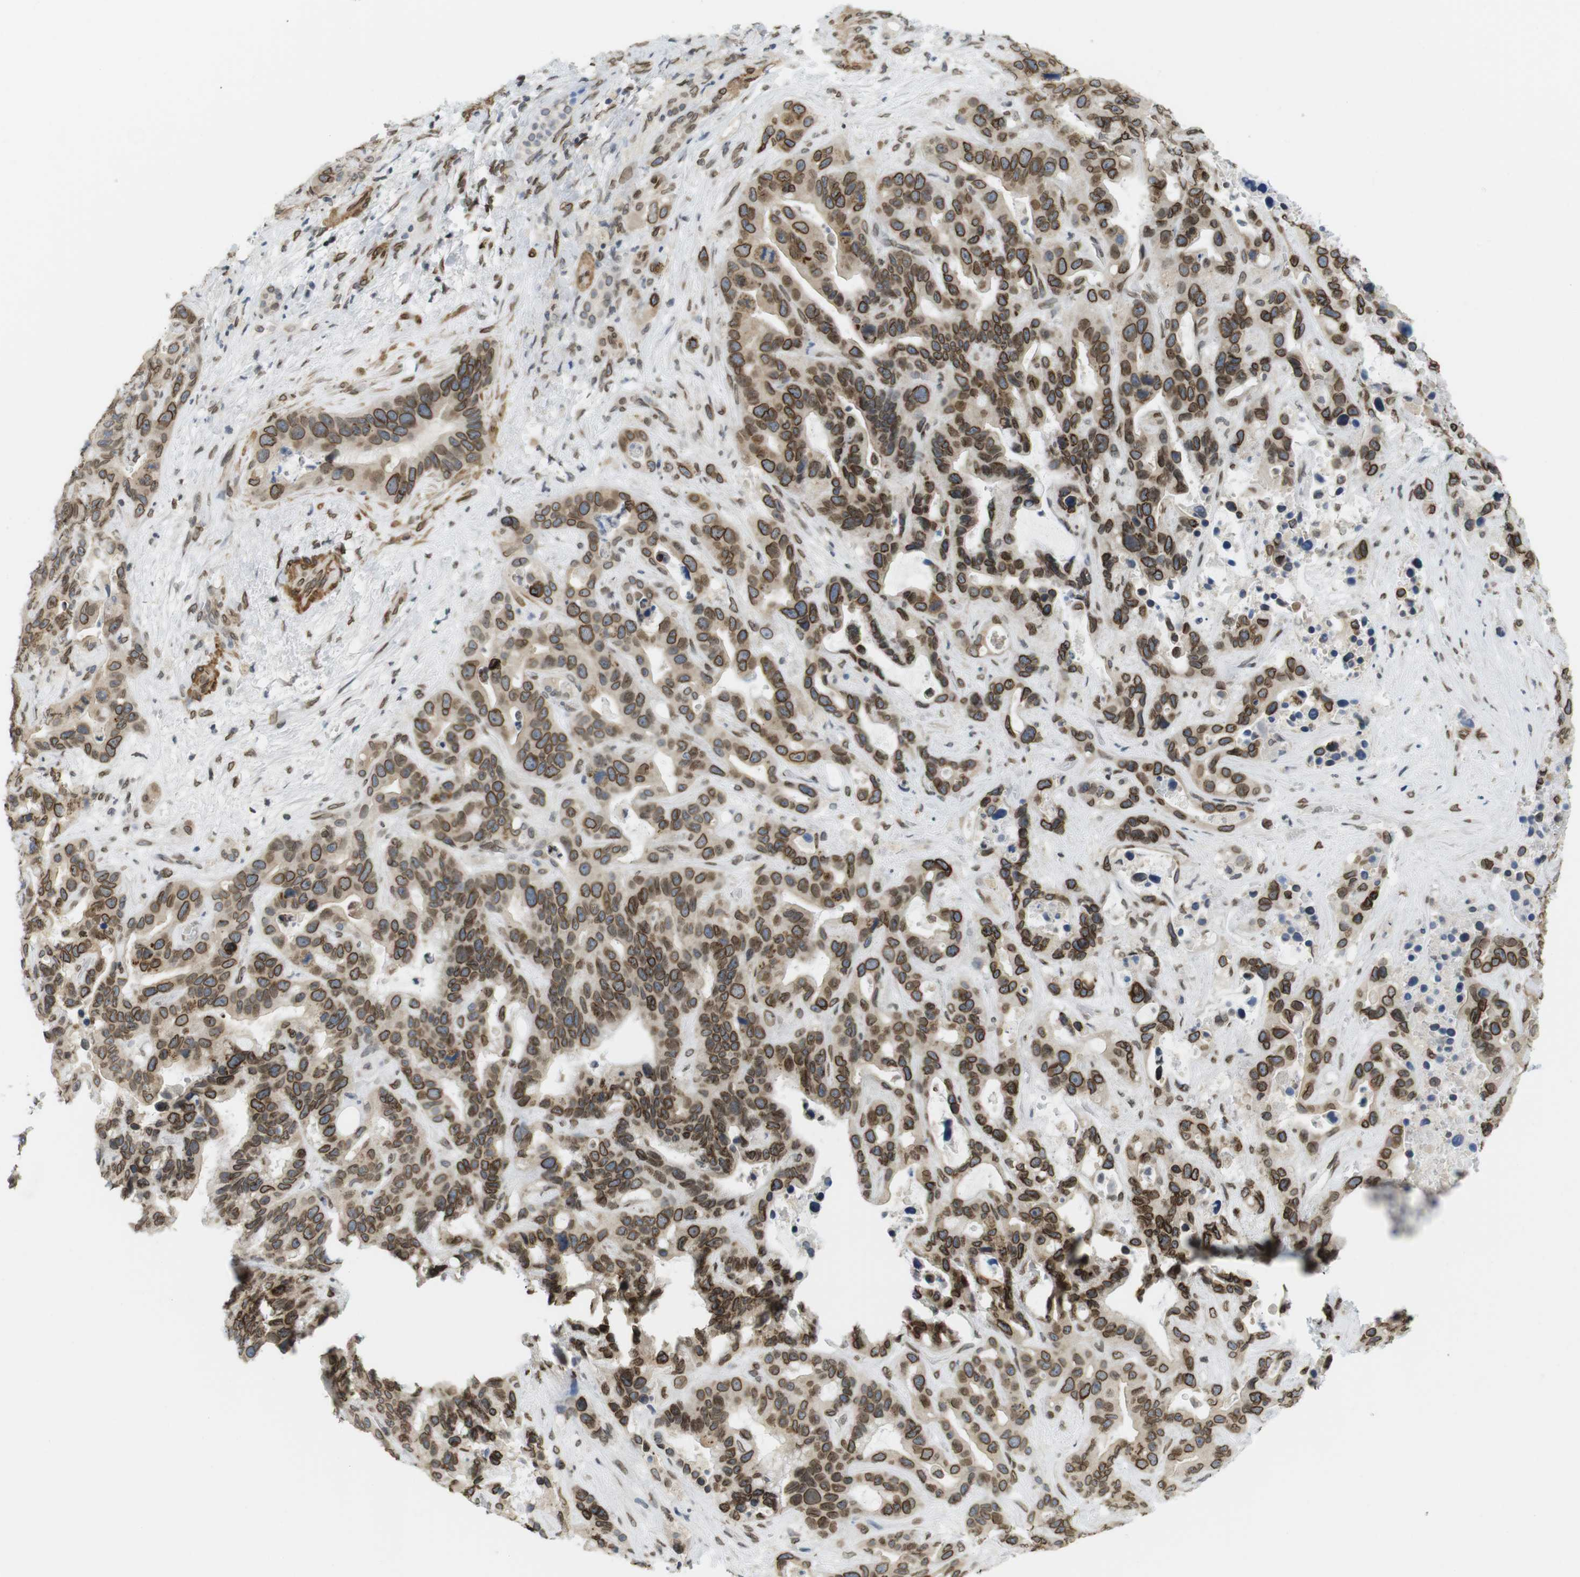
{"staining": {"intensity": "strong", "quantity": ">75%", "location": "cytoplasmic/membranous,nuclear"}, "tissue": "liver cancer", "cell_type": "Tumor cells", "image_type": "cancer", "snomed": [{"axis": "morphology", "description": "Cholangiocarcinoma"}, {"axis": "topography", "description": "Liver"}], "caption": "Immunohistochemical staining of liver cancer exhibits high levels of strong cytoplasmic/membranous and nuclear positivity in approximately >75% of tumor cells. (Stains: DAB in brown, nuclei in blue, Microscopy: brightfield microscopy at high magnification).", "gene": "ARL6IP6", "patient": {"sex": "female", "age": 65}}